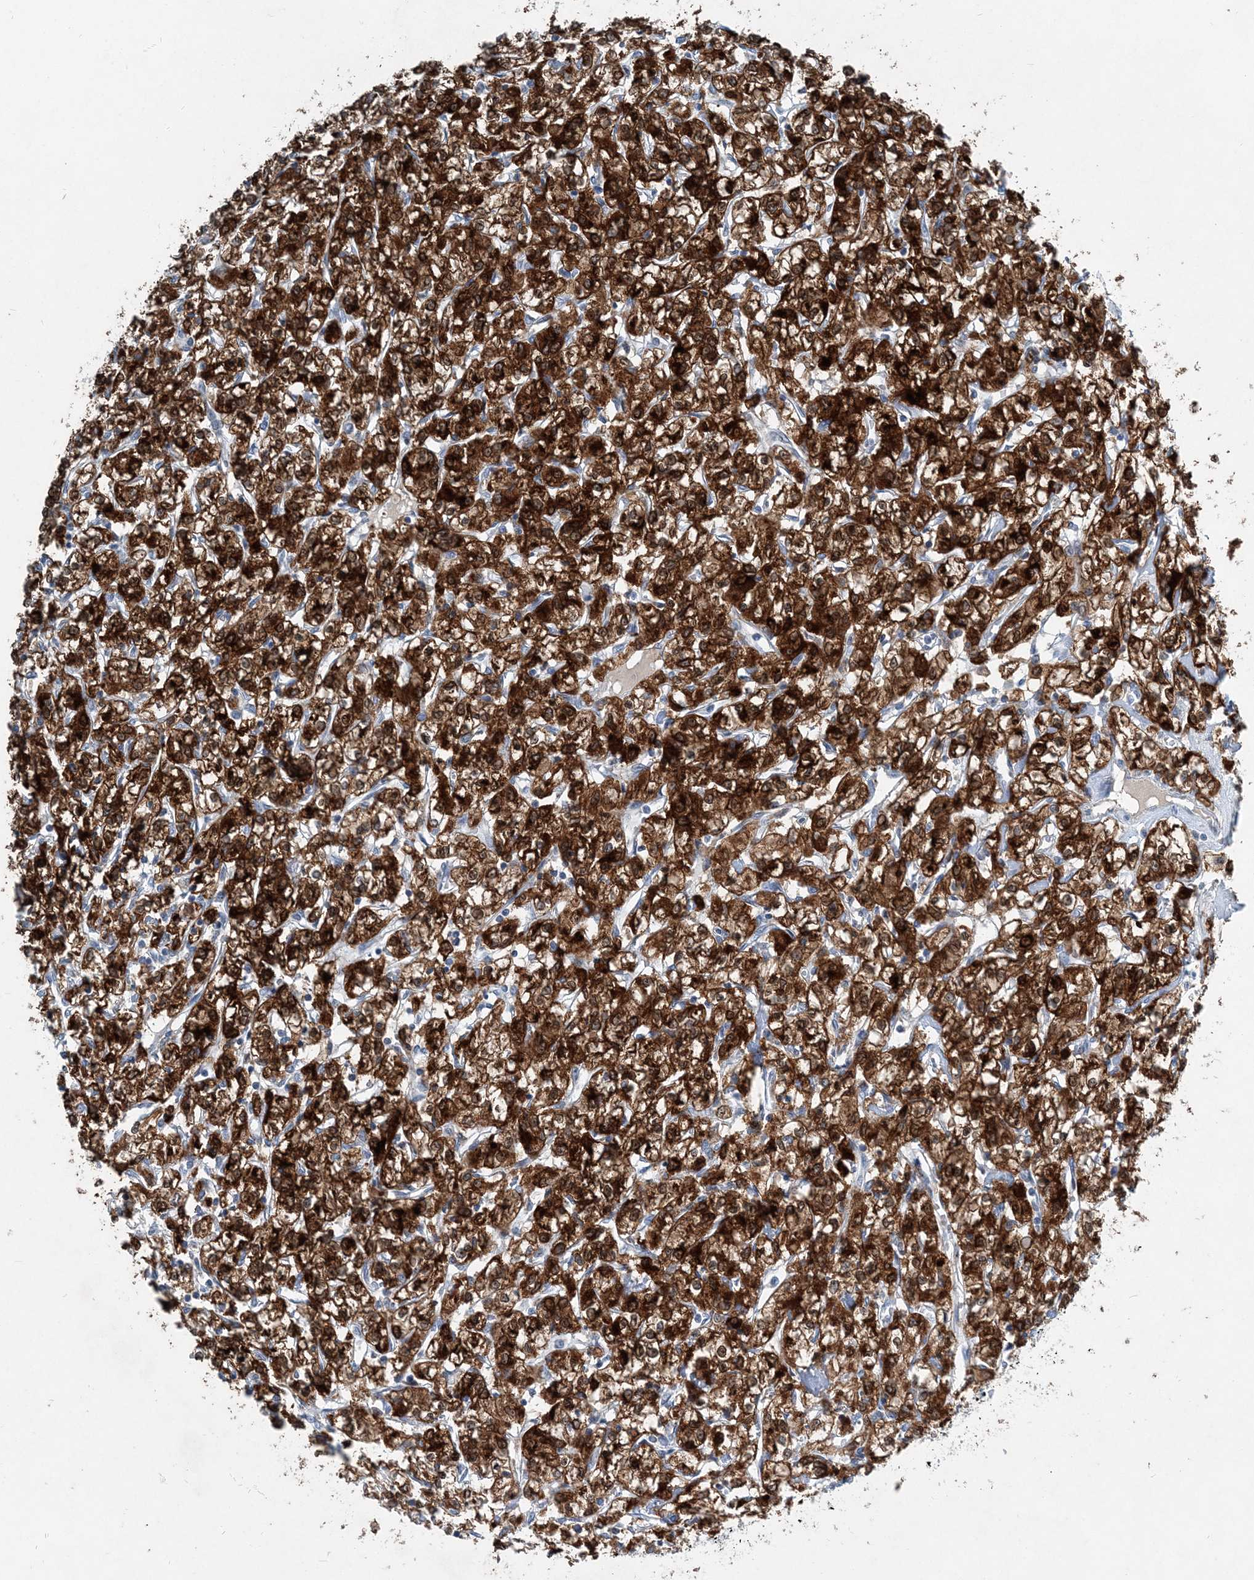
{"staining": {"intensity": "strong", "quantity": ">75%", "location": "cytoplasmic/membranous"}, "tissue": "renal cancer", "cell_type": "Tumor cells", "image_type": "cancer", "snomed": [{"axis": "morphology", "description": "Adenocarcinoma, NOS"}, {"axis": "topography", "description": "Kidney"}], "caption": "Renal cancer tissue displays strong cytoplasmic/membranous positivity in approximately >75% of tumor cells The staining is performed using DAB (3,3'-diaminobenzidine) brown chromogen to label protein expression. The nuclei are counter-stained blue using hematoxylin.", "gene": "ARMH1", "patient": {"sex": "female", "age": 59}}